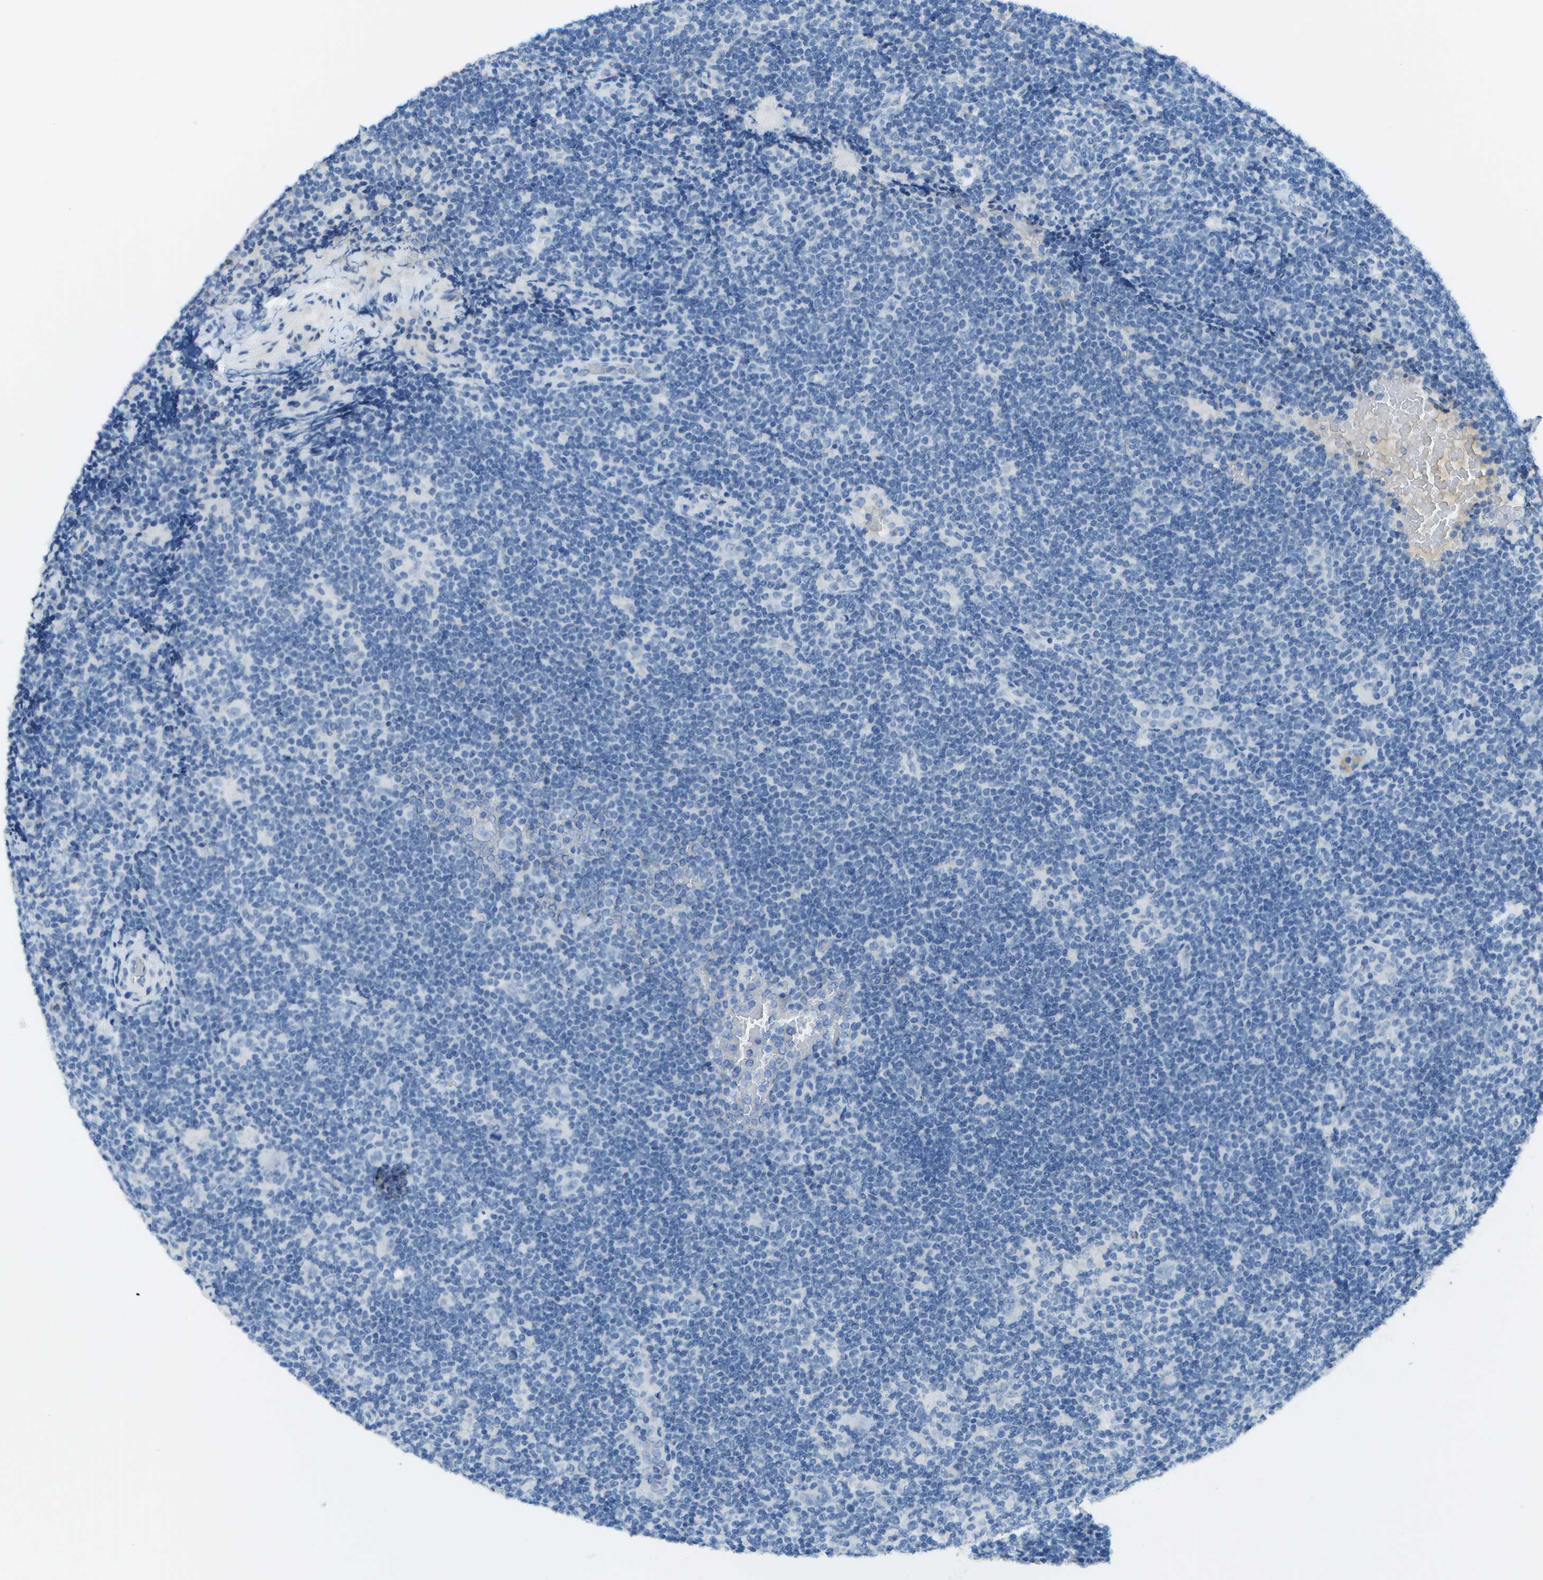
{"staining": {"intensity": "negative", "quantity": "none", "location": "none"}, "tissue": "lymphoma", "cell_type": "Tumor cells", "image_type": "cancer", "snomed": [{"axis": "morphology", "description": "Hodgkin's disease, NOS"}, {"axis": "topography", "description": "Lymph node"}], "caption": "This is an immunohistochemistry micrograph of human Hodgkin's disease. There is no positivity in tumor cells.", "gene": "C1S", "patient": {"sex": "female", "age": 57}}